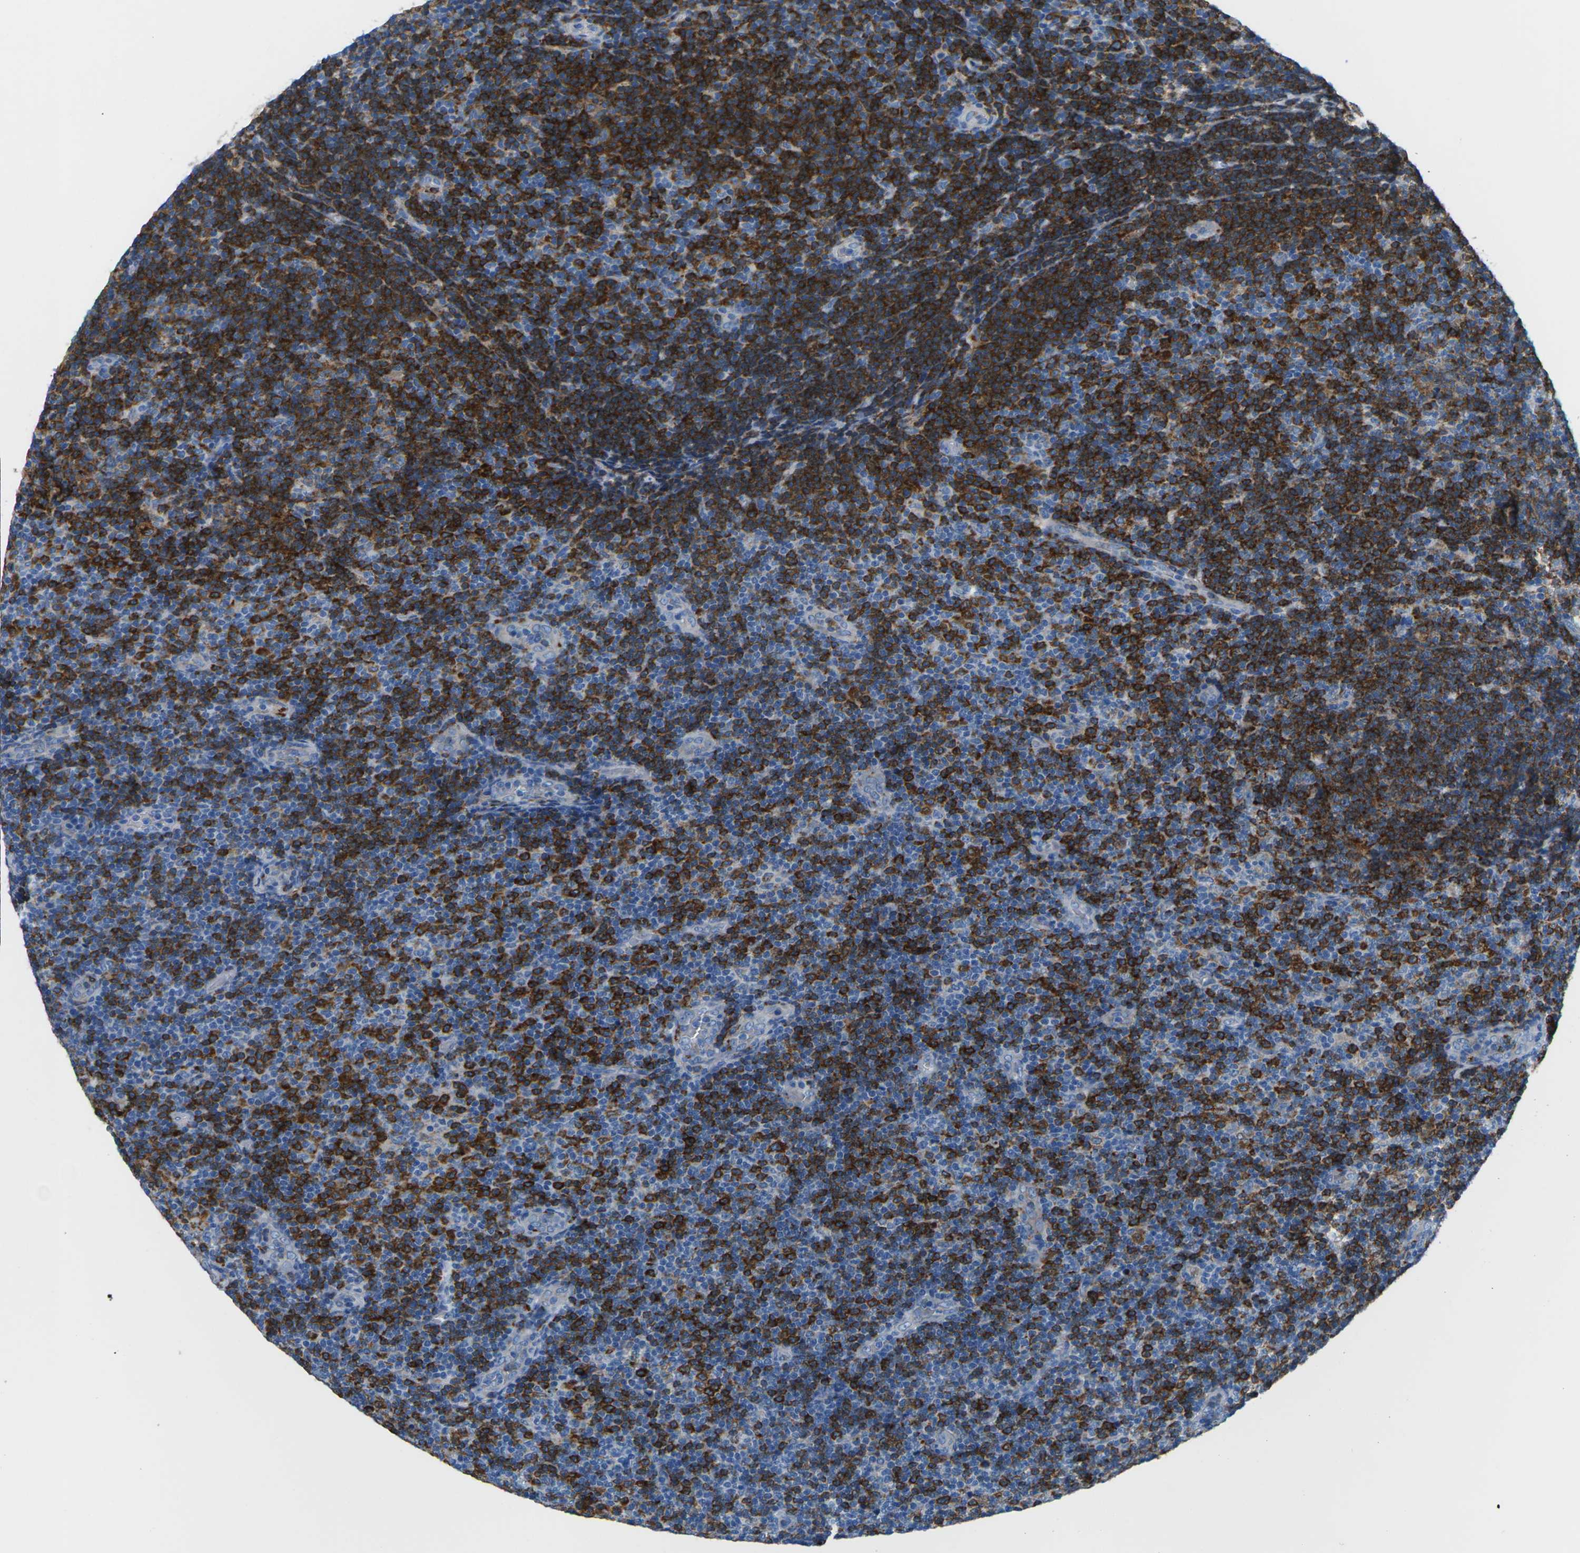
{"staining": {"intensity": "strong", "quantity": "25%-75%", "location": "cytoplasmic/membranous"}, "tissue": "lymphoma", "cell_type": "Tumor cells", "image_type": "cancer", "snomed": [{"axis": "morphology", "description": "Malignant lymphoma, non-Hodgkin's type, Low grade"}, {"axis": "topography", "description": "Lymph node"}], "caption": "This is a photomicrograph of immunohistochemistry staining of low-grade malignant lymphoma, non-Hodgkin's type, which shows strong positivity in the cytoplasmic/membranous of tumor cells.", "gene": "SYNGR2", "patient": {"sex": "male", "age": 83}}